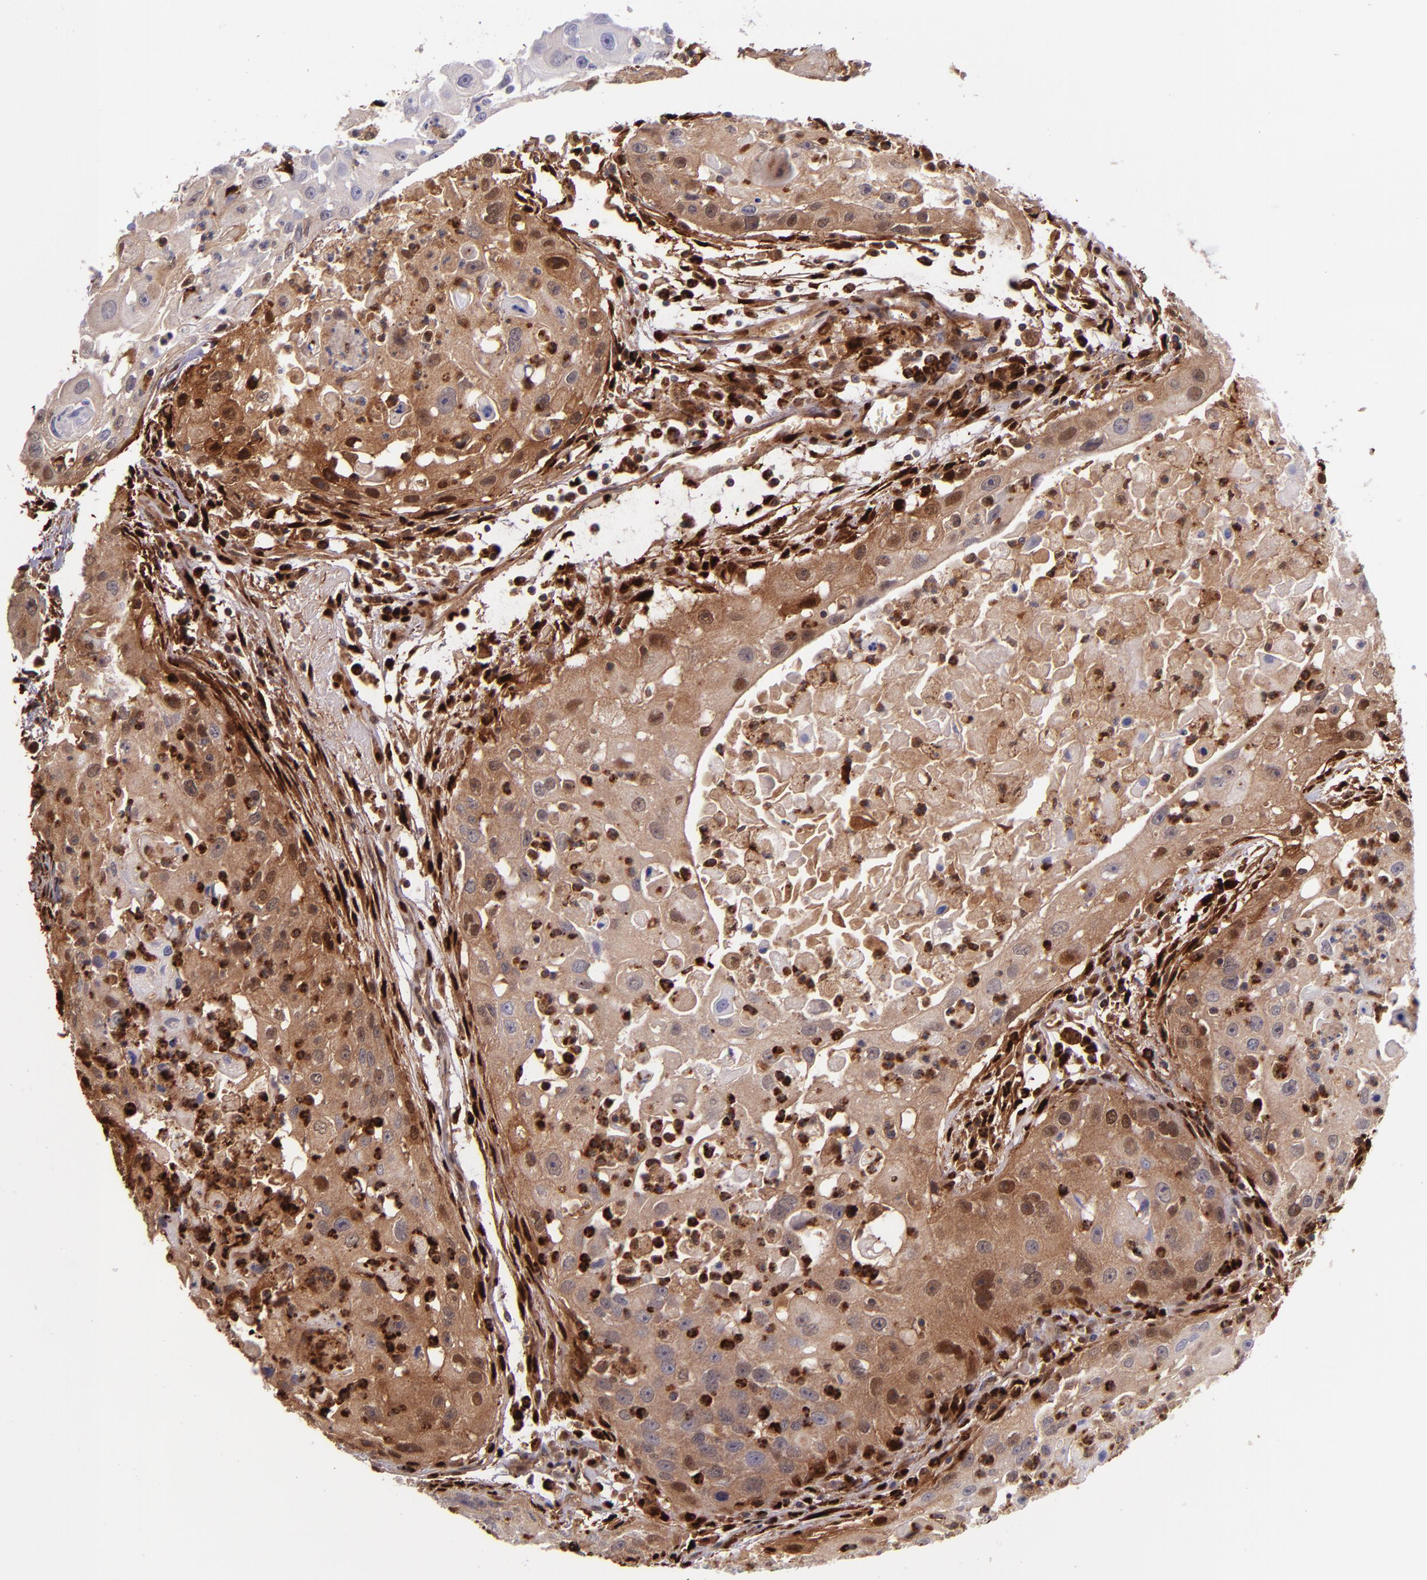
{"staining": {"intensity": "moderate", "quantity": ">75%", "location": "cytoplasmic/membranous"}, "tissue": "head and neck cancer", "cell_type": "Tumor cells", "image_type": "cancer", "snomed": [{"axis": "morphology", "description": "Squamous cell carcinoma, NOS"}, {"axis": "topography", "description": "Head-Neck"}], "caption": "High-power microscopy captured an immunohistochemistry (IHC) photomicrograph of head and neck cancer, revealing moderate cytoplasmic/membranous positivity in approximately >75% of tumor cells.", "gene": "LGALS1", "patient": {"sex": "male", "age": 64}}